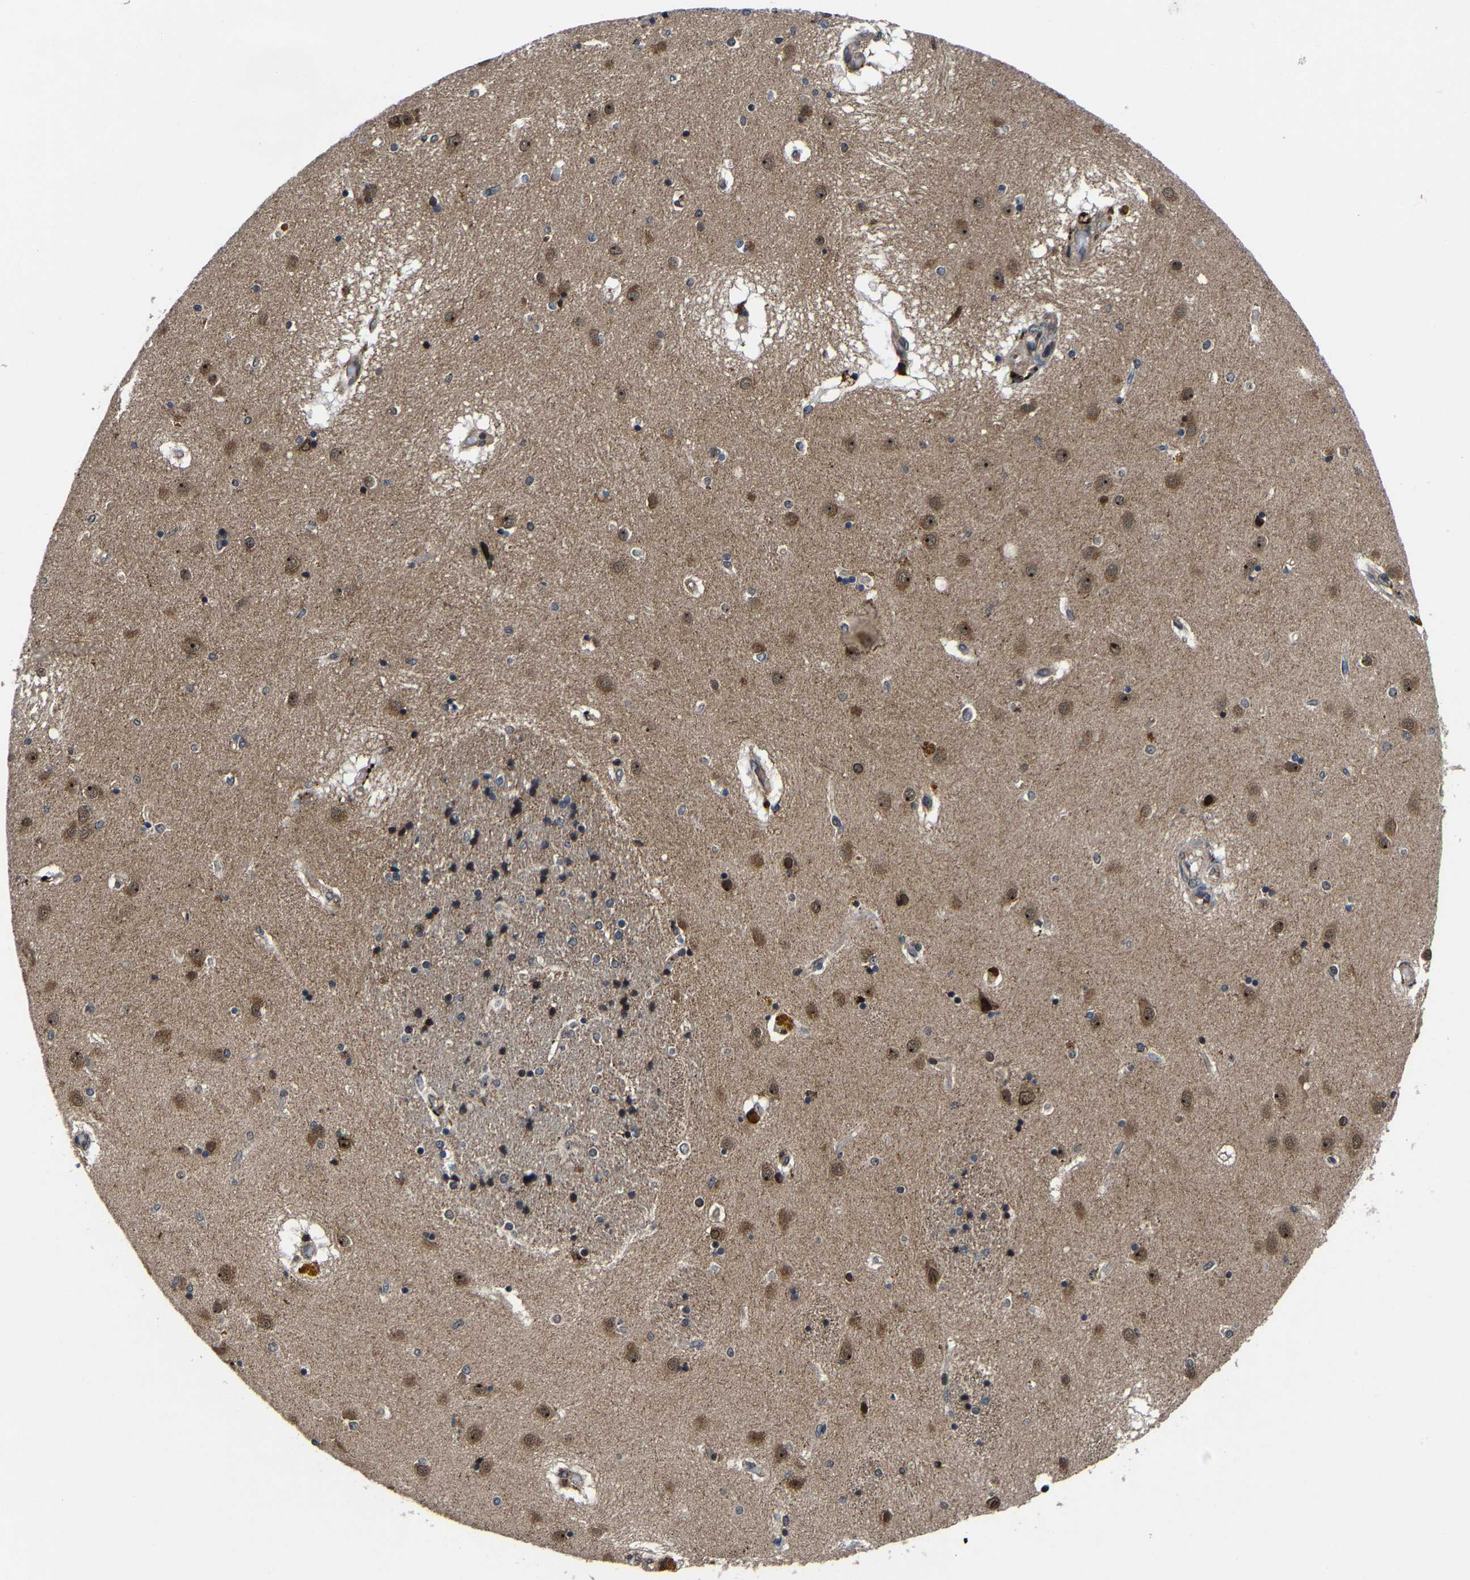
{"staining": {"intensity": "moderate", "quantity": "<25%", "location": "cytoplasmic/membranous,nuclear"}, "tissue": "caudate", "cell_type": "Glial cells", "image_type": "normal", "snomed": [{"axis": "morphology", "description": "Normal tissue, NOS"}, {"axis": "topography", "description": "Lateral ventricle wall"}], "caption": "Immunohistochemistry (DAB (3,3'-diaminobenzidine)) staining of benign human caudate displays moderate cytoplasmic/membranous,nuclear protein staining in about <25% of glial cells.", "gene": "ZCCHC7", "patient": {"sex": "male", "age": 70}}